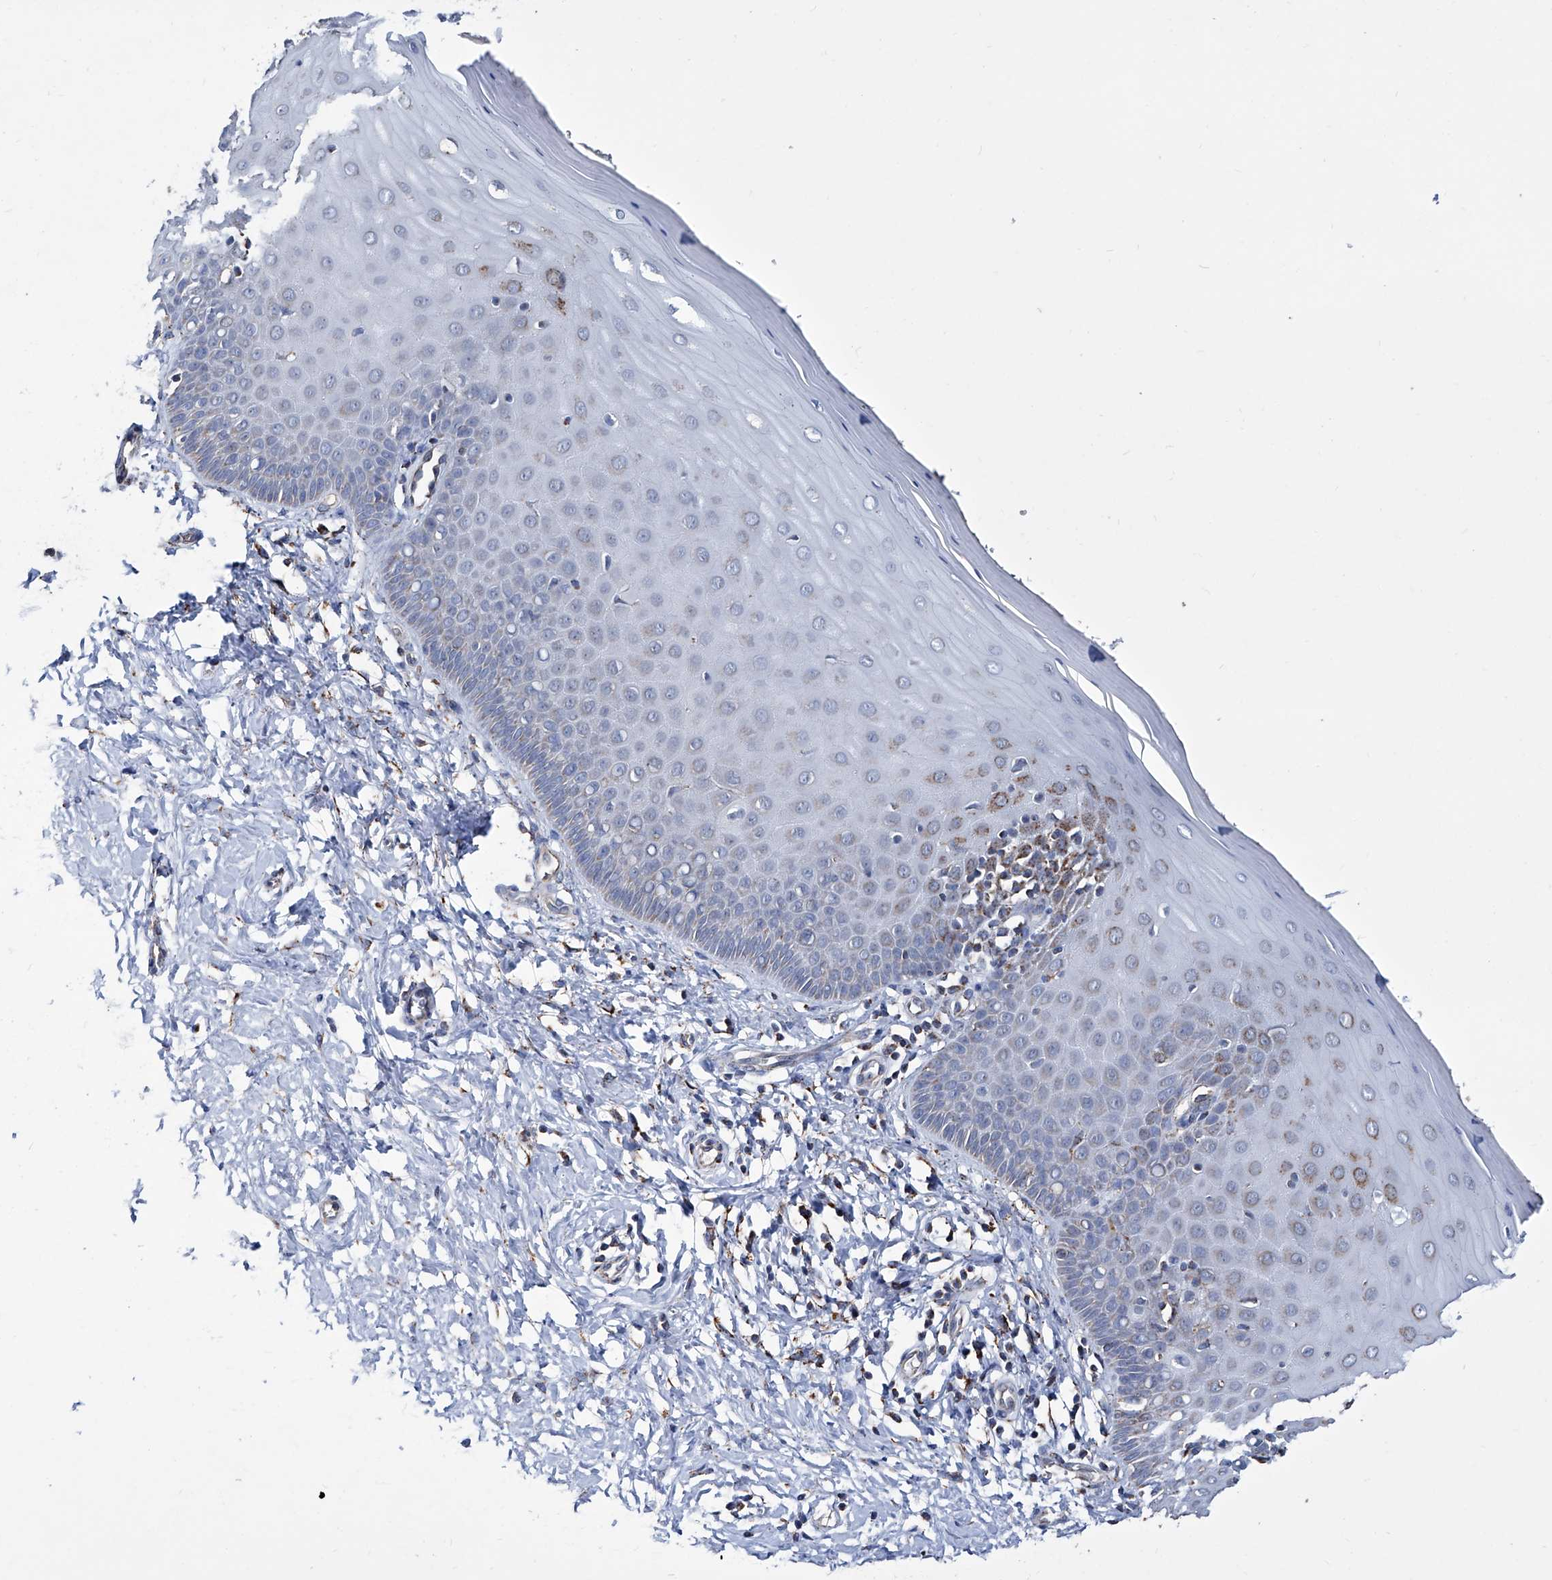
{"staining": {"intensity": "moderate", "quantity": ">75%", "location": "cytoplasmic/membranous"}, "tissue": "cervix", "cell_type": "Glandular cells", "image_type": "normal", "snomed": [{"axis": "morphology", "description": "Normal tissue, NOS"}, {"axis": "topography", "description": "Cervix"}], "caption": "High-magnification brightfield microscopy of normal cervix stained with DAB (3,3'-diaminobenzidine) (brown) and counterstained with hematoxylin (blue). glandular cells exhibit moderate cytoplasmic/membranous positivity is appreciated in about>75% of cells. (DAB (3,3'-diaminobenzidine) IHC, brown staining for protein, blue staining for nuclei).", "gene": "NHS", "patient": {"sex": "female", "age": 55}}